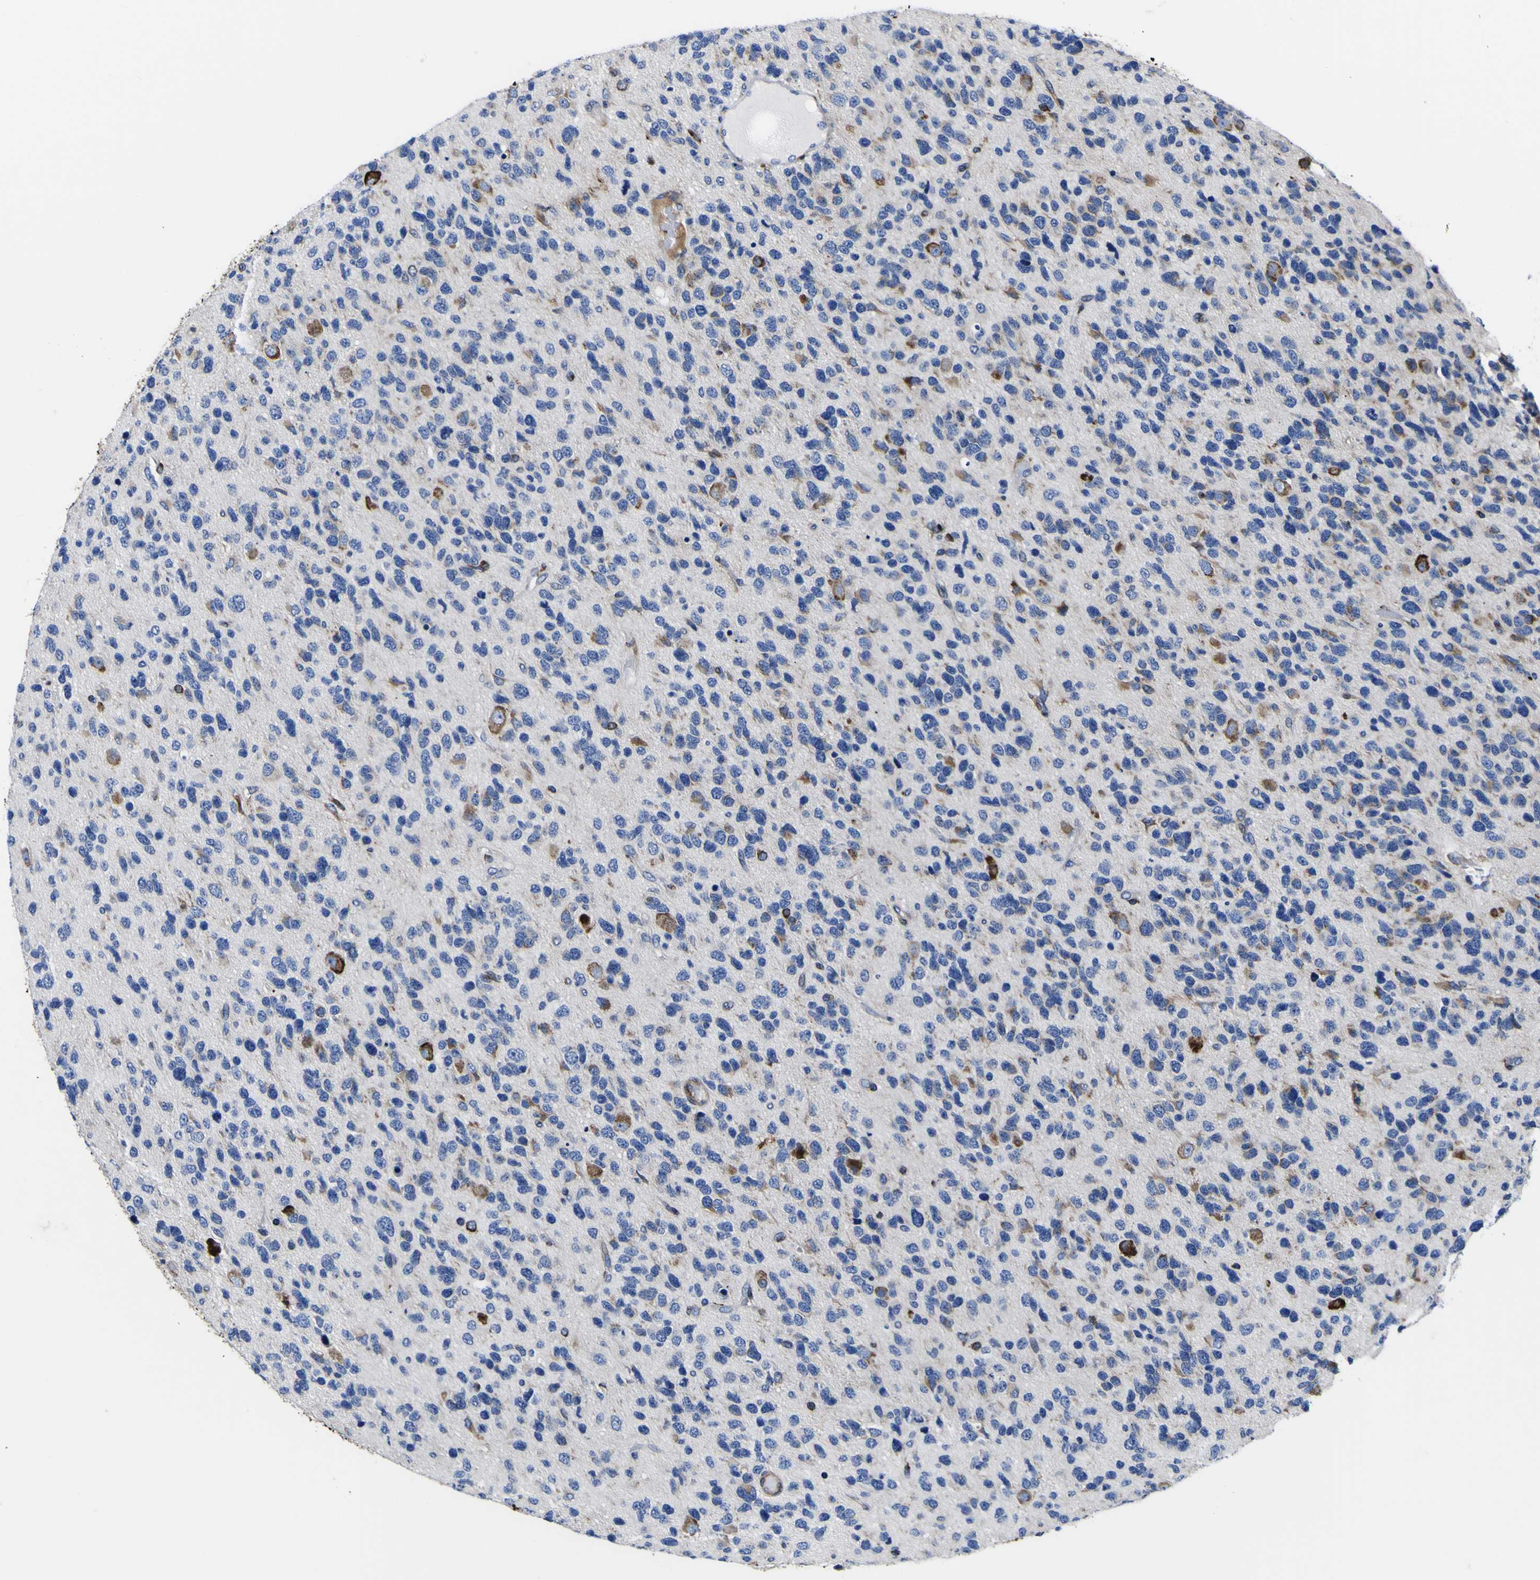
{"staining": {"intensity": "strong", "quantity": "<25%", "location": "cytoplasmic/membranous"}, "tissue": "glioma", "cell_type": "Tumor cells", "image_type": "cancer", "snomed": [{"axis": "morphology", "description": "Glioma, malignant, High grade"}, {"axis": "topography", "description": "Brain"}], "caption": "Tumor cells display strong cytoplasmic/membranous positivity in about <25% of cells in glioma. The staining was performed using DAB (3,3'-diaminobenzidine), with brown indicating positive protein expression. Nuclei are stained blue with hematoxylin.", "gene": "SCD", "patient": {"sex": "female", "age": 58}}